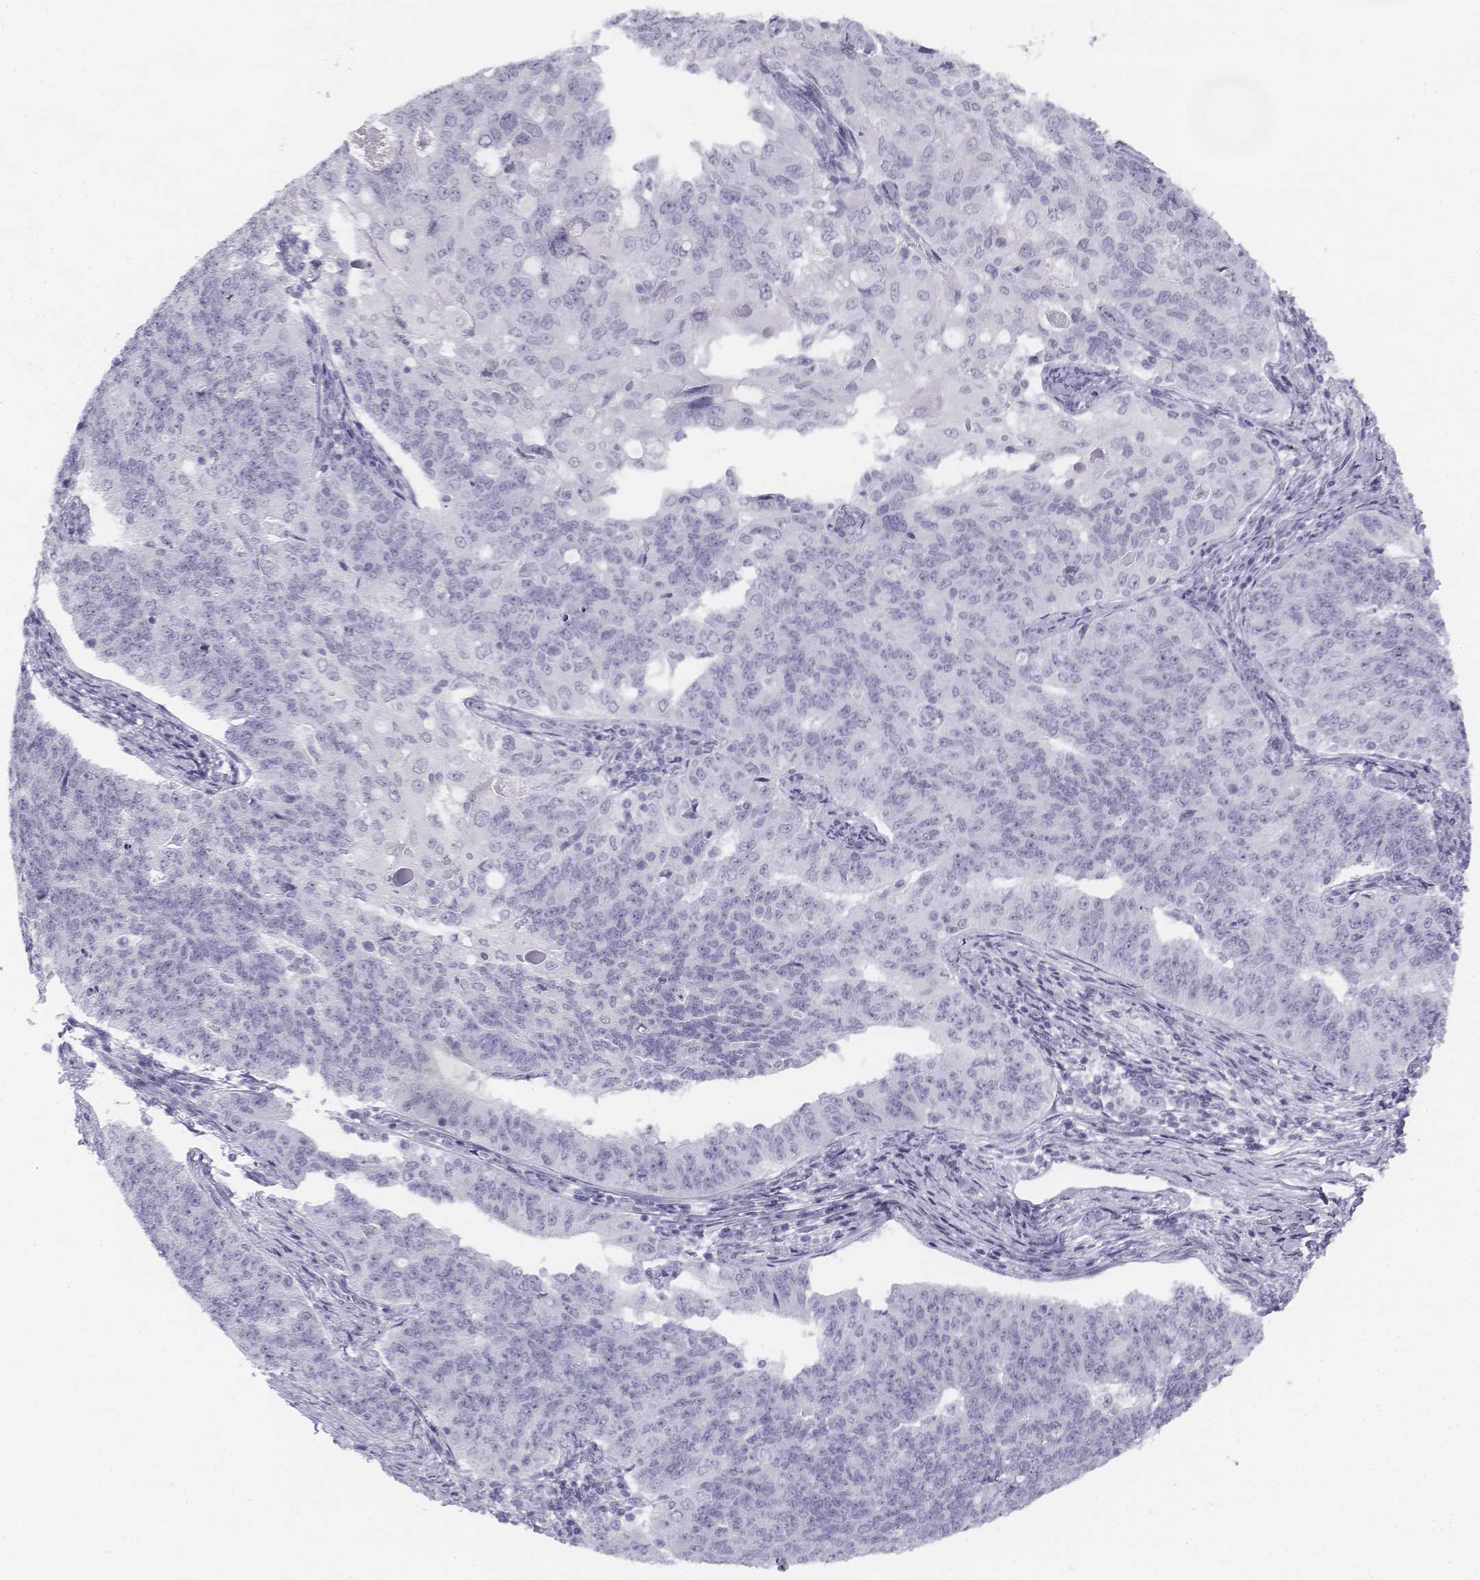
{"staining": {"intensity": "negative", "quantity": "none", "location": "none"}, "tissue": "endometrial cancer", "cell_type": "Tumor cells", "image_type": "cancer", "snomed": [{"axis": "morphology", "description": "Adenocarcinoma, NOS"}, {"axis": "topography", "description": "Endometrium"}], "caption": "Adenocarcinoma (endometrial) was stained to show a protein in brown. There is no significant staining in tumor cells.", "gene": "UCN2", "patient": {"sex": "female", "age": 43}}